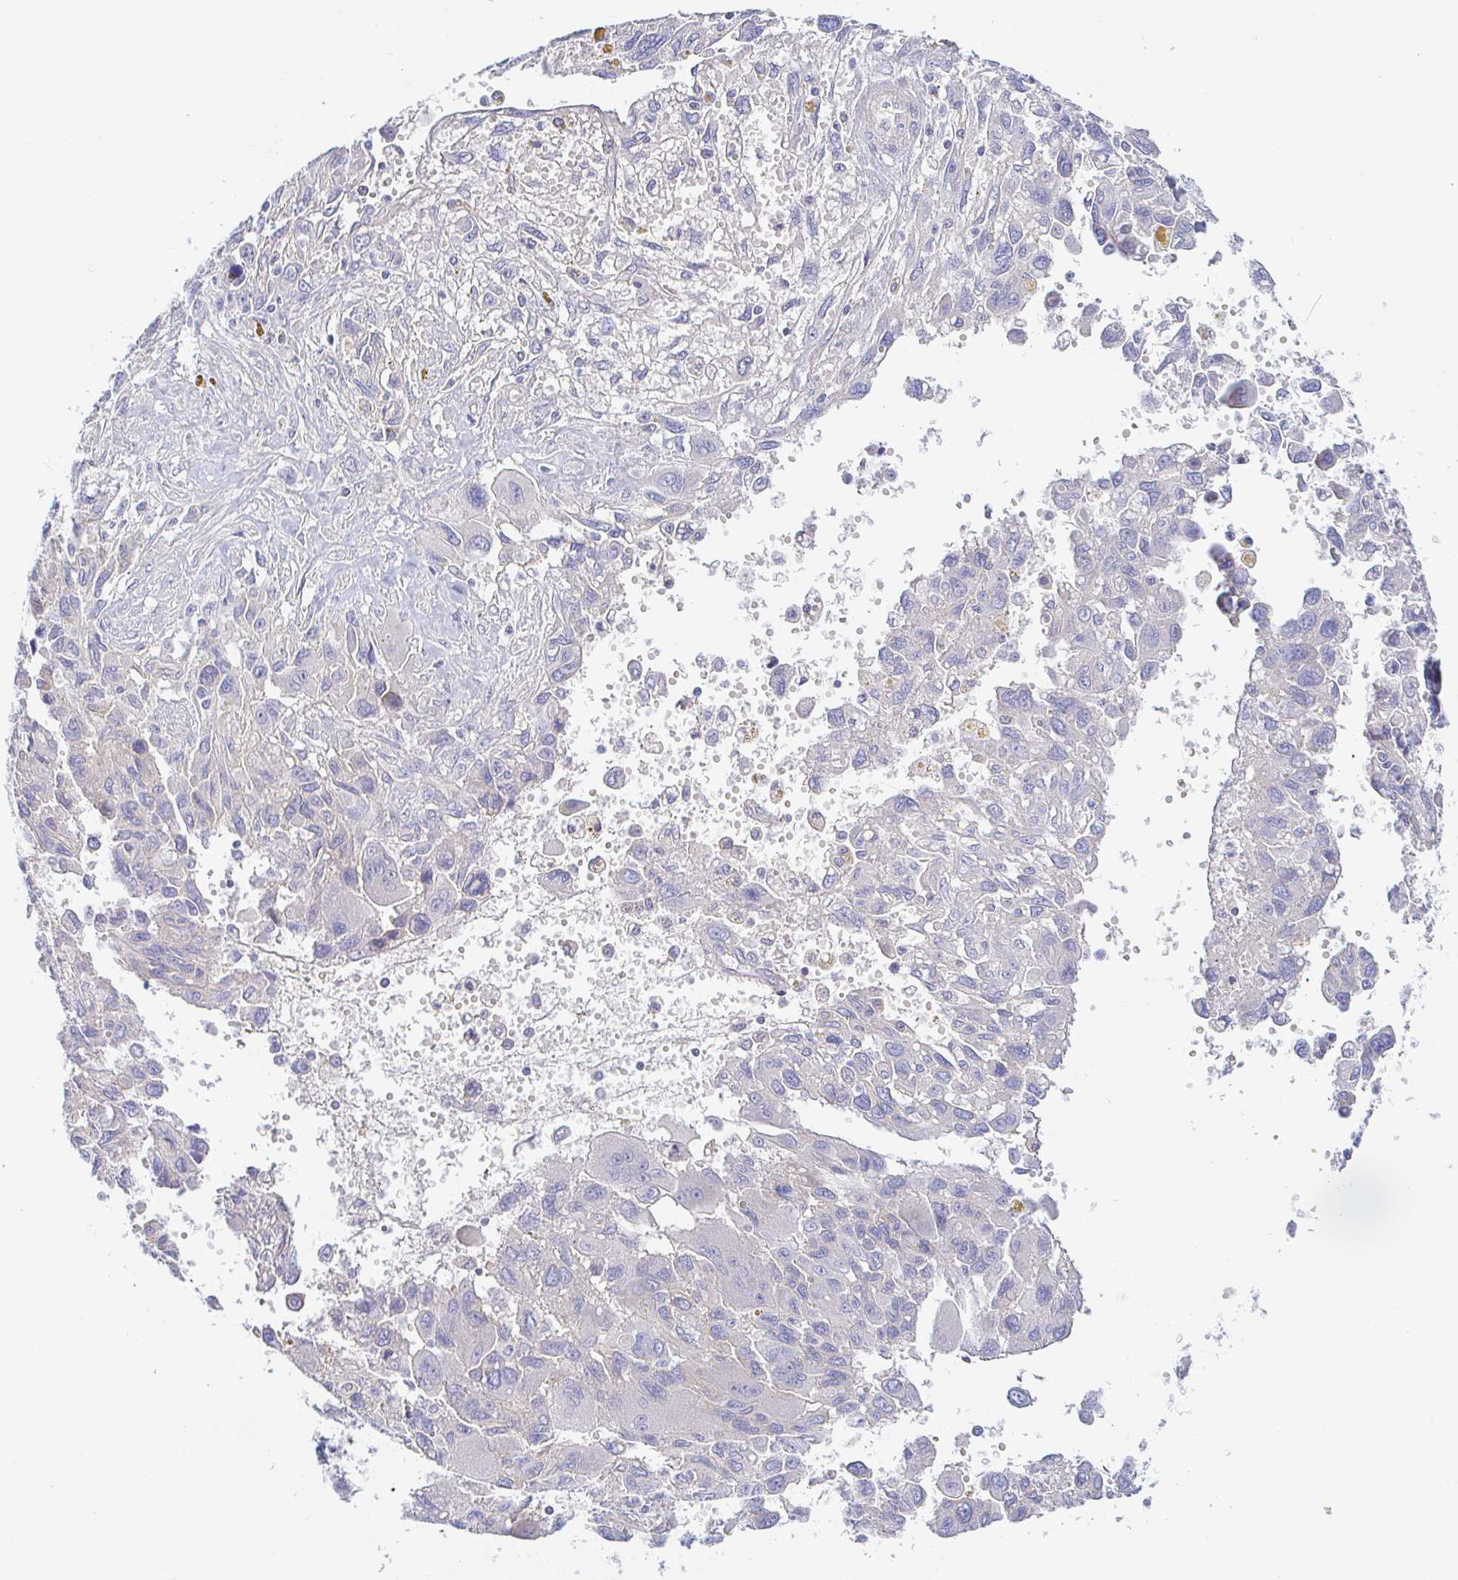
{"staining": {"intensity": "negative", "quantity": "none", "location": "none"}, "tissue": "pancreatic cancer", "cell_type": "Tumor cells", "image_type": "cancer", "snomed": [{"axis": "morphology", "description": "Adenocarcinoma, NOS"}, {"axis": "topography", "description": "Pancreas"}], "caption": "IHC micrograph of neoplastic tissue: adenocarcinoma (pancreatic) stained with DAB (3,3'-diaminobenzidine) exhibits no significant protein staining in tumor cells.", "gene": "ARL4D", "patient": {"sex": "female", "age": 47}}